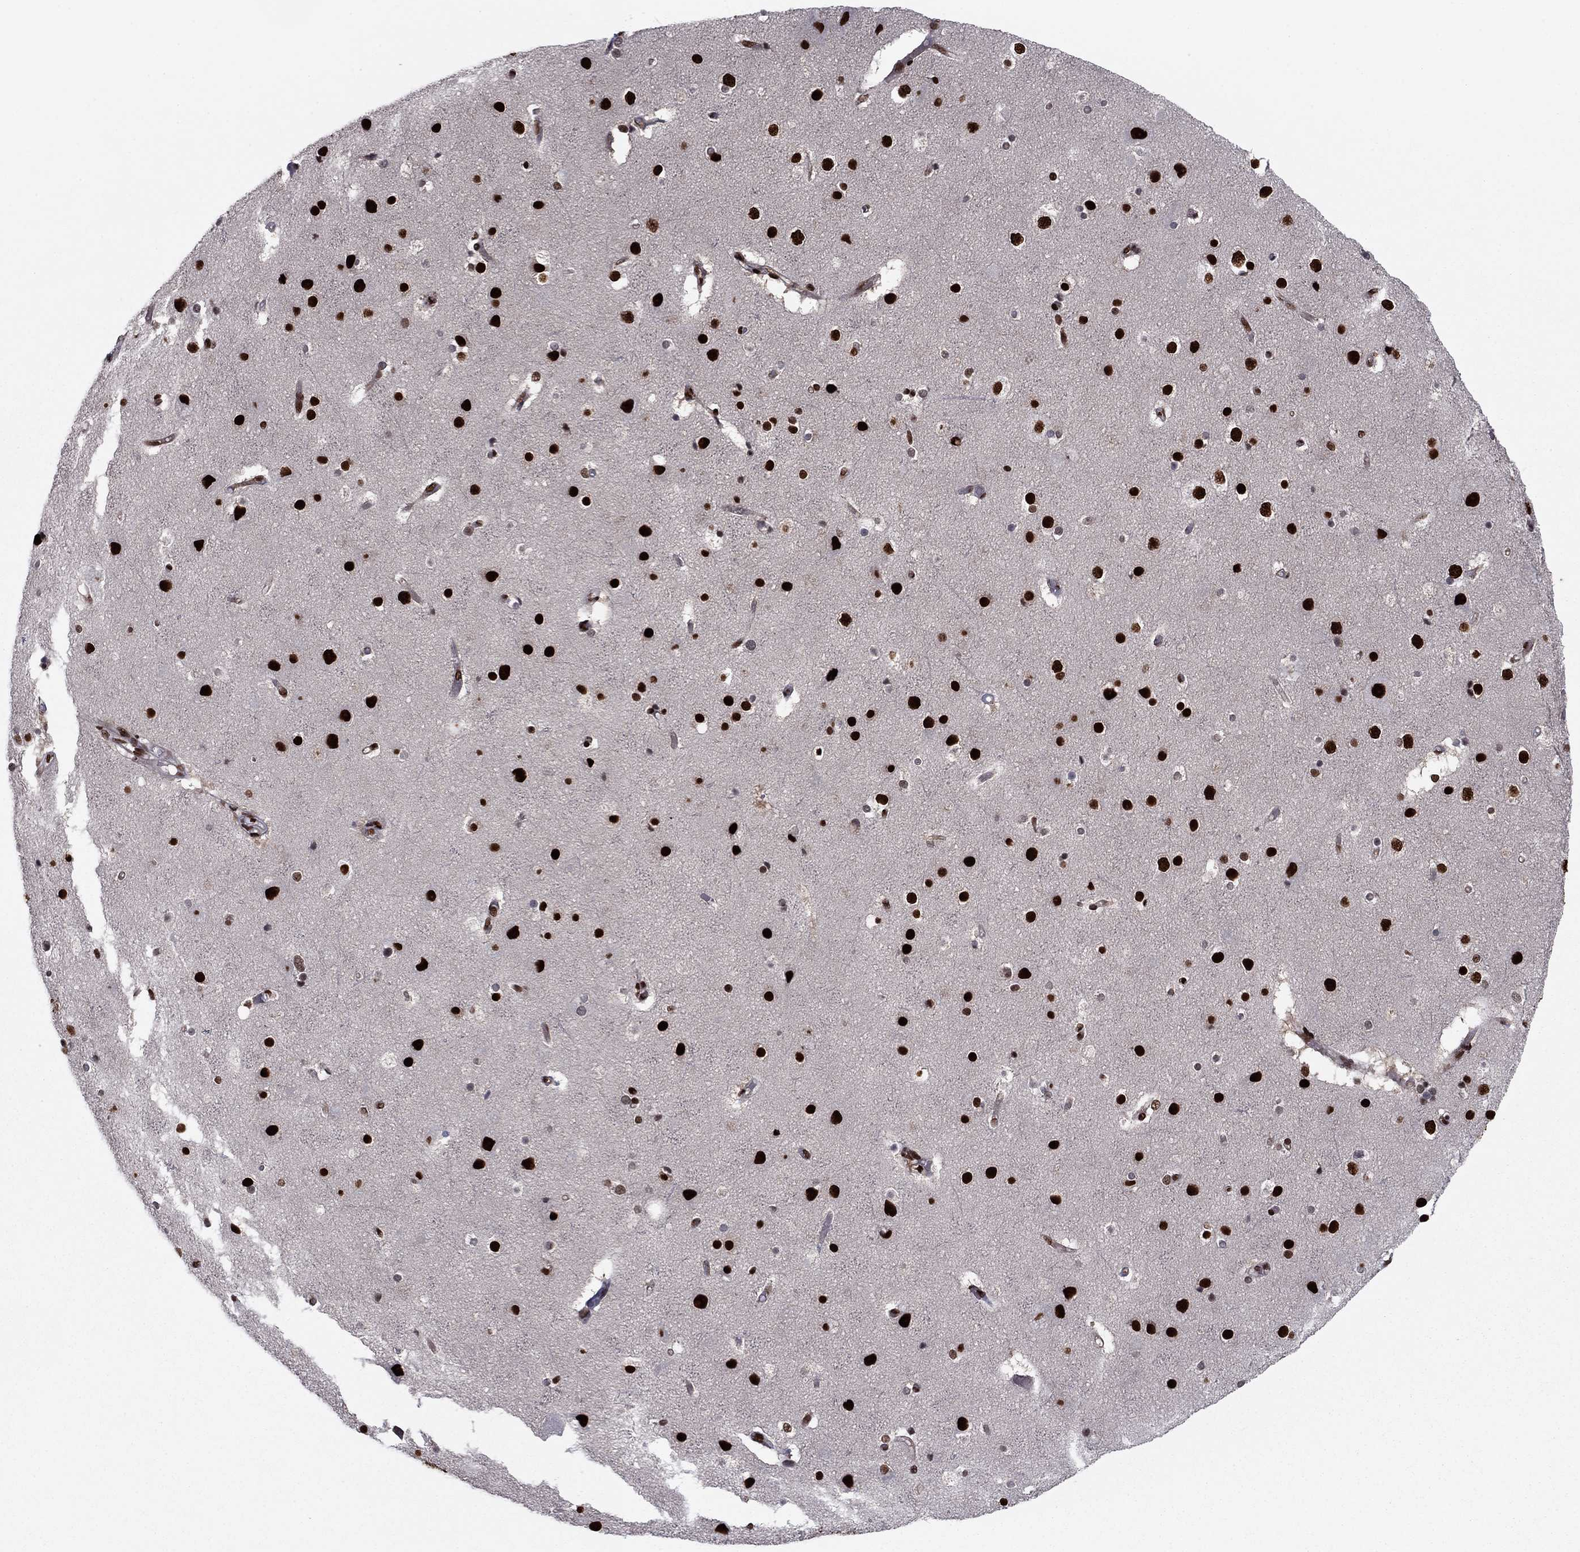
{"staining": {"intensity": "strong", "quantity": ">75%", "location": "nuclear"}, "tissue": "cerebral cortex", "cell_type": "Endothelial cells", "image_type": "normal", "snomed": [{"axis": "morphology", "description": "Normal tissue, NOS"}, {"axis": "topography", "description": "Cerebral cortex"}], "caption": "The micrograph shows a brown stain indicating the presence of a protein in the nuclear of endothelial cells in cerebral cortex.", "gene": "USP54", "patient": {"sex": "female", "age": 52}}